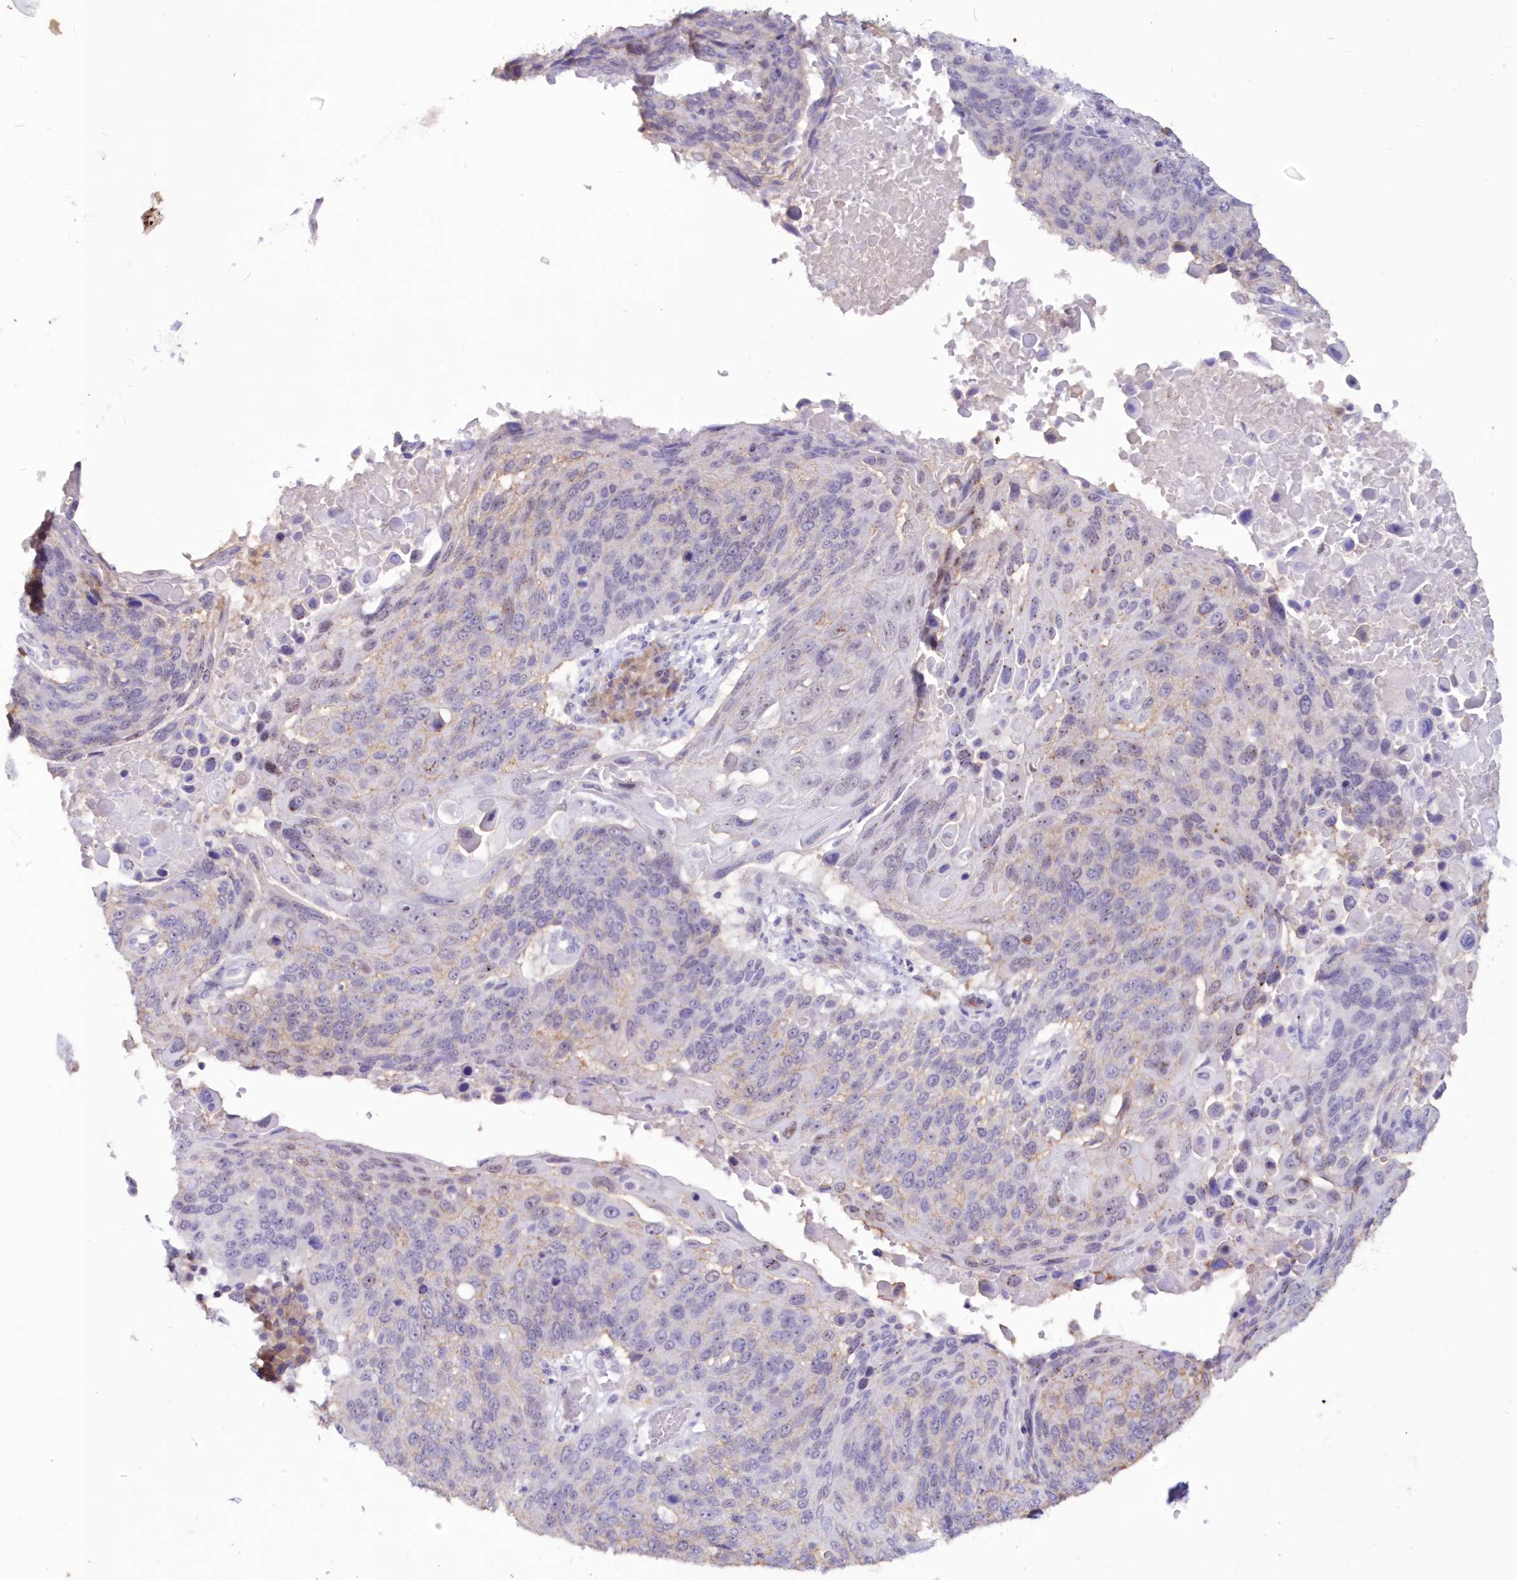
{"staining": {"intensity": "negative", "quantity": "none", "location": "none"}, "tissue": "lung cancer", "cell_type": "Tumor cells", "image_type": "cancer", "snomed": [{"axis": "morphology", "description": "Squamous cell carcinoma, NOS"}, {"axis": "topography", "description": "Lung"}], "caption": "Immunohistochemical staining of human lung squamous cell carcinoma reveals no significant positivity in tumor cells.", "gene": "SNED1", "patient": {"sex": "male", "age": 66}}